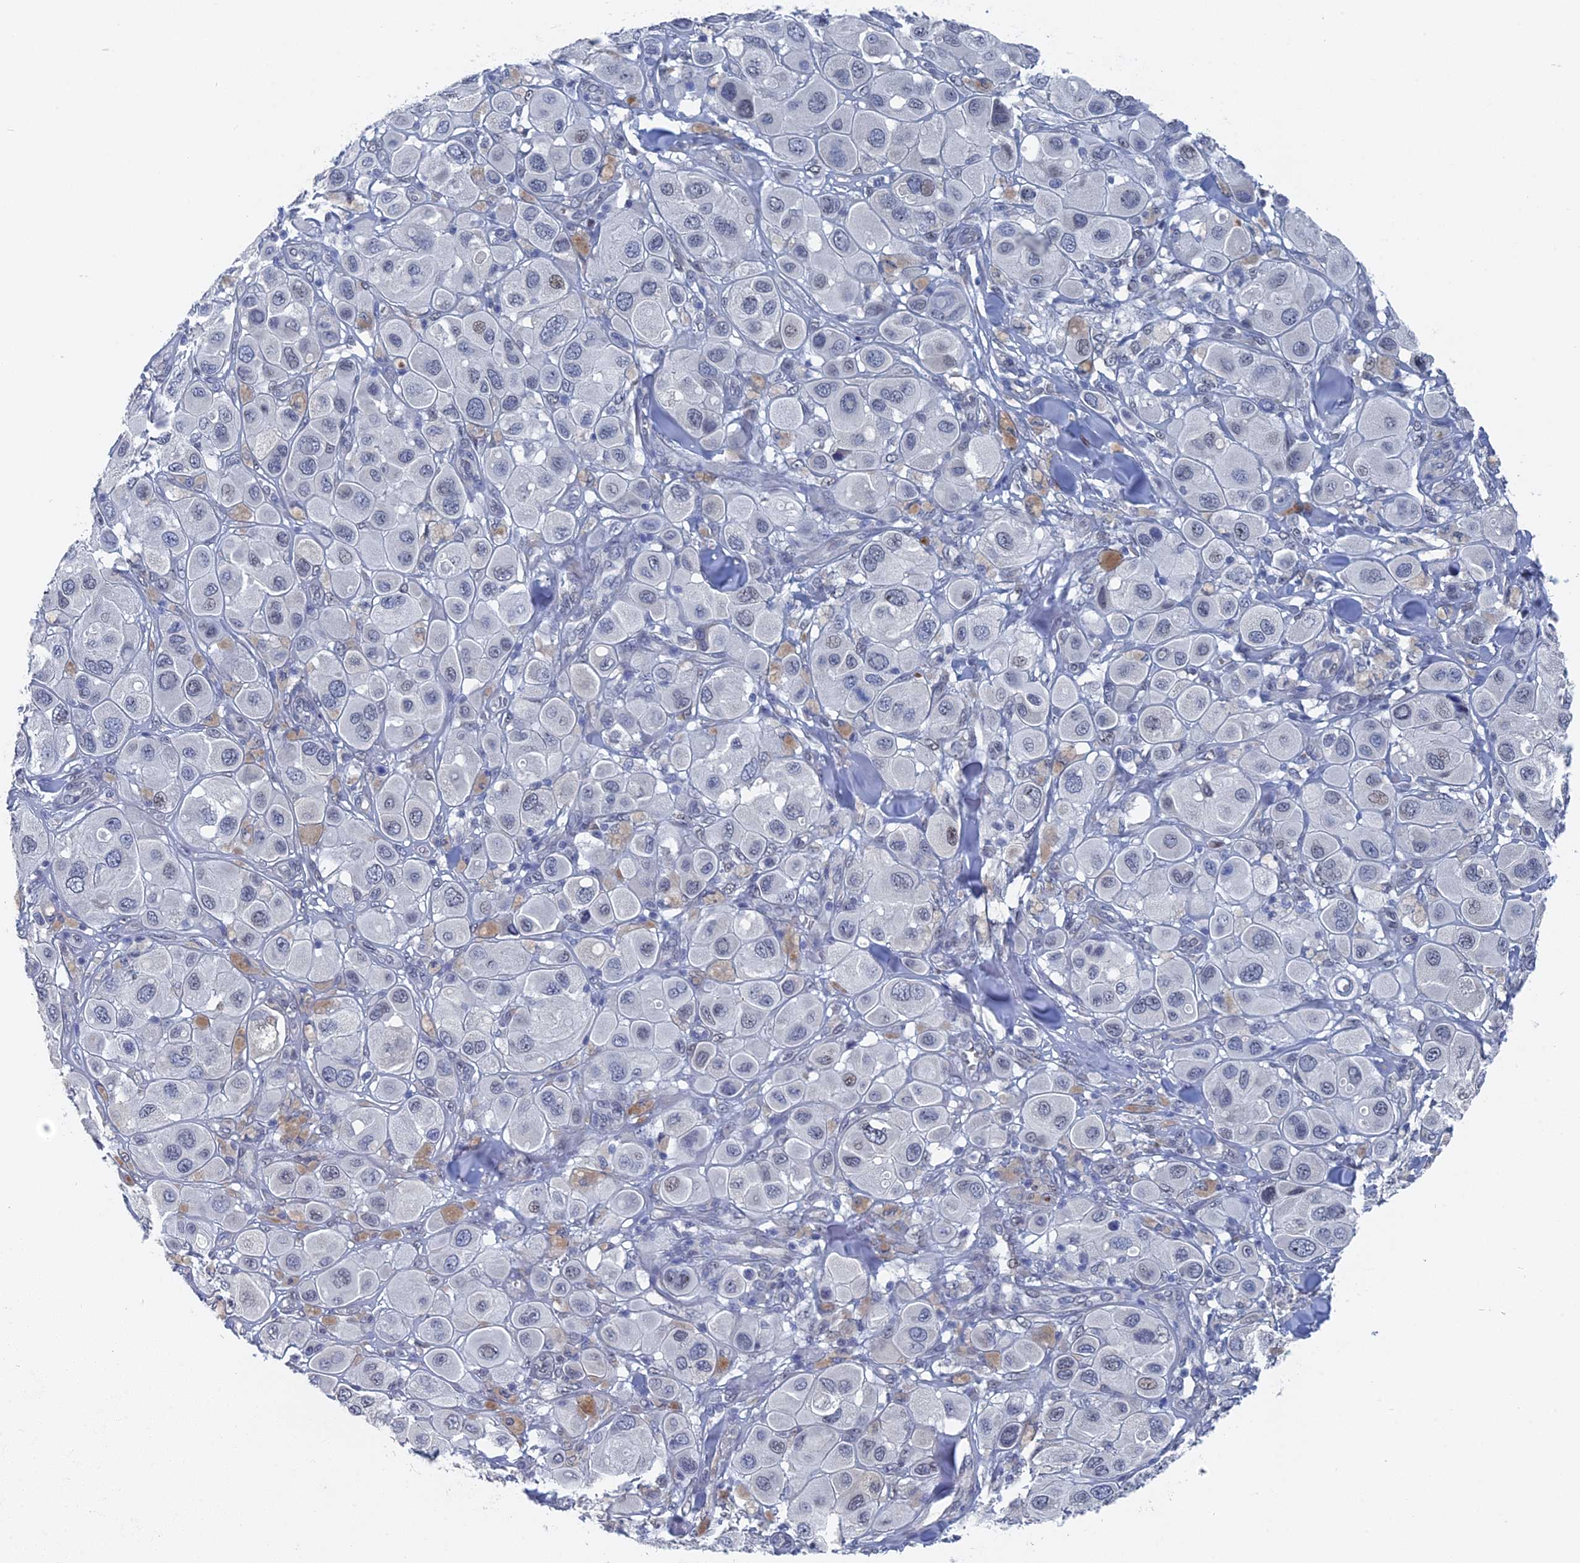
{"staining": {"intensity": "negative", "quantity": "none", "location": "none"}, "tissue": "melanoma", "cell_type": "Tumor cells", "image_type": "cancer", "snomed": [{"axis": "morphology", "description": "Malignant melanoma, Metastatic site"}, {"axis": "topography", "description": "Skin"}], "caption": "Immunohistochemistry (IHC) of malignant melanoma (metastatic site) shows no staining in tumor cells. The staining is performed using DAB (3,3'-diaminobenzidine) brown chromogen with nuclei counter-stained in using hematoxylin.", "gene": "MTRF1", "patient": {"sex": "male", "age": 41}}